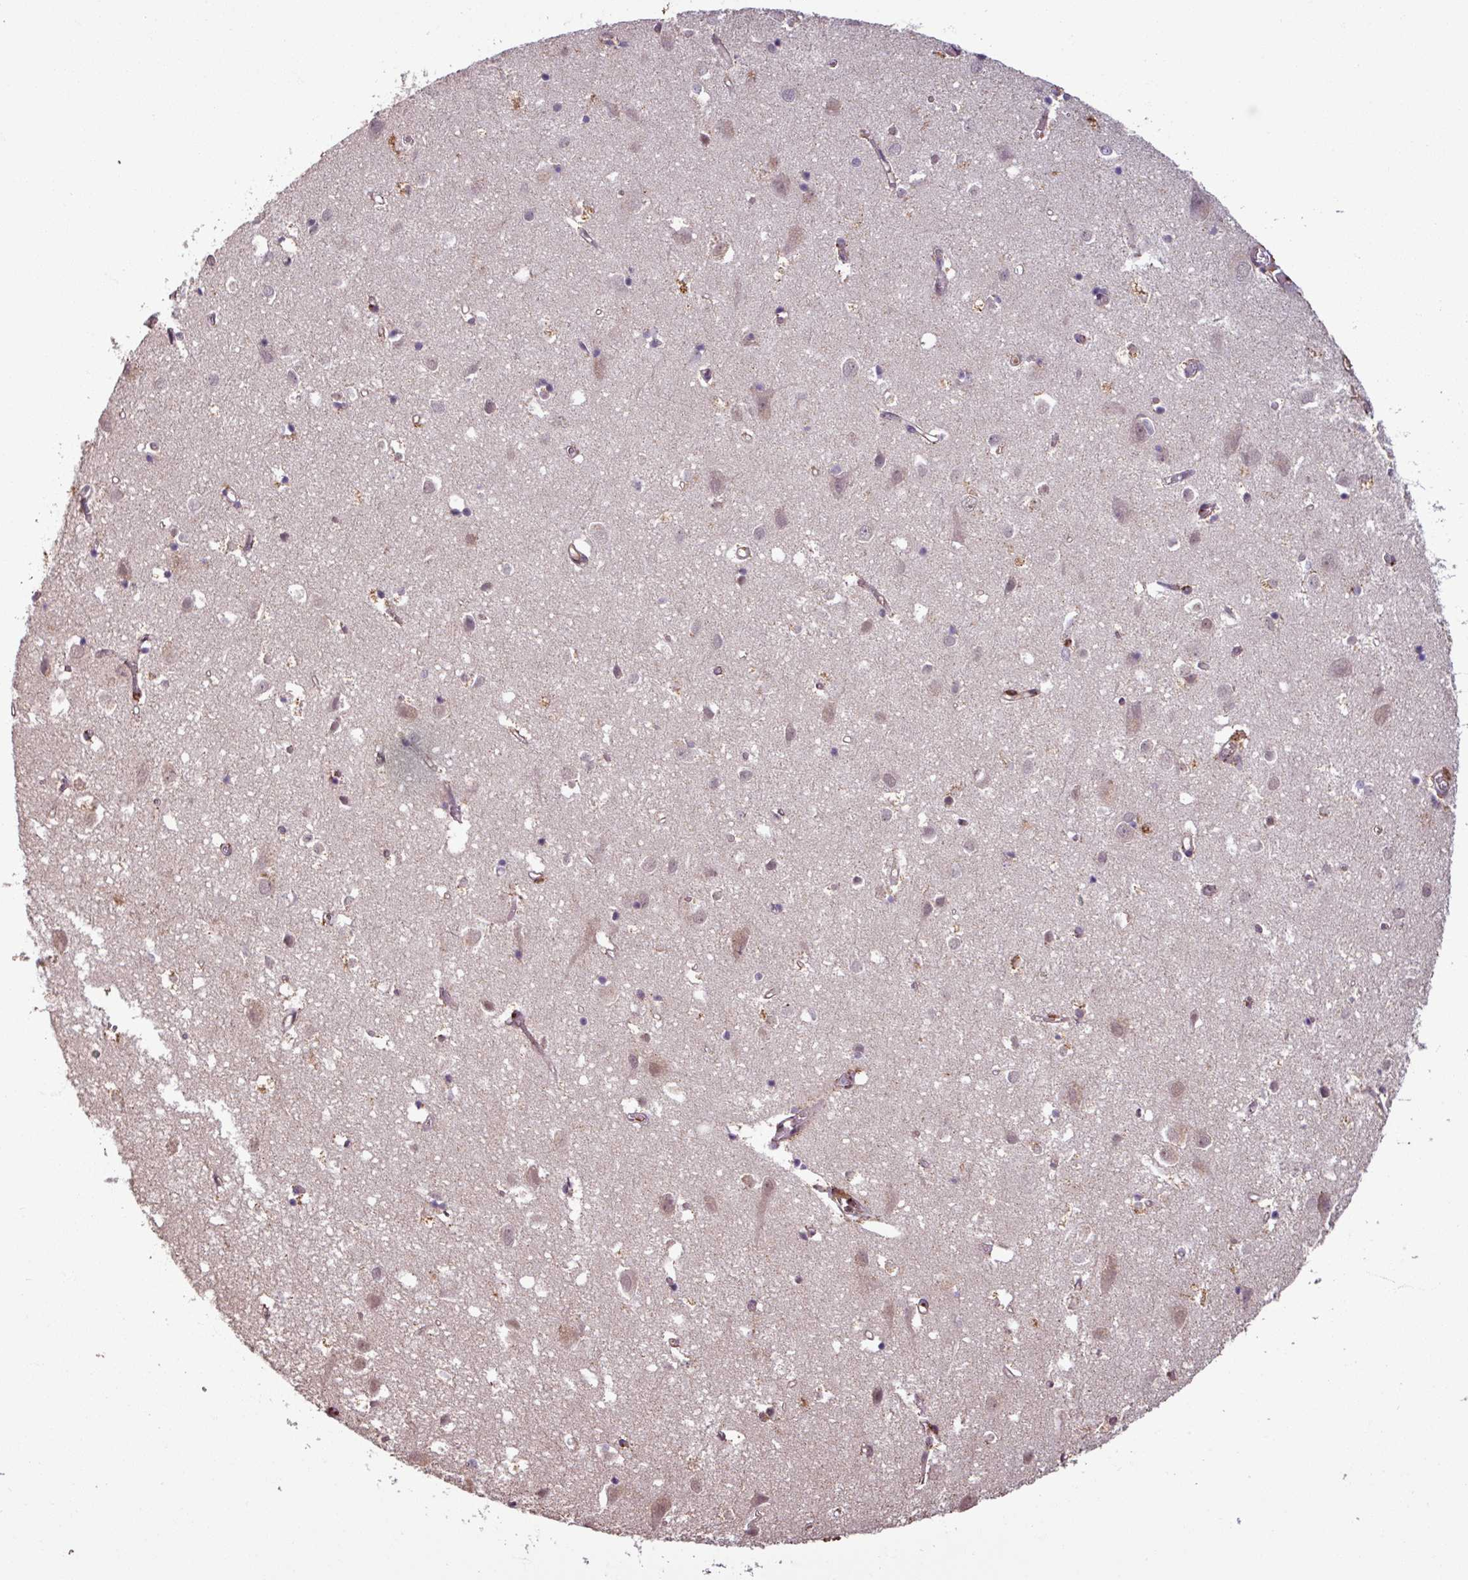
{"staining": {"intensity": "moderate", "quantity": "25%-75%", "location": "cytoplasmic/membranous"}, "tissue": "cerebral cortex", "cell_type": "Endothelial cells", "image_type": "normal", "snomed": [{"axis": "morphology", "description": "Normal tissue, NOS"}, {"axis": "topography", "description": "Cerebral cortex"}], "caption": "DAB immunohistochemical staining of normal human cerebral cortex demonstrates moderate cytoplasmic/membranous protein positivity in about 25%-75% of endothelial cells.", "gene": "OR6B1", "patient": {"sex": "male", "age": 70}}